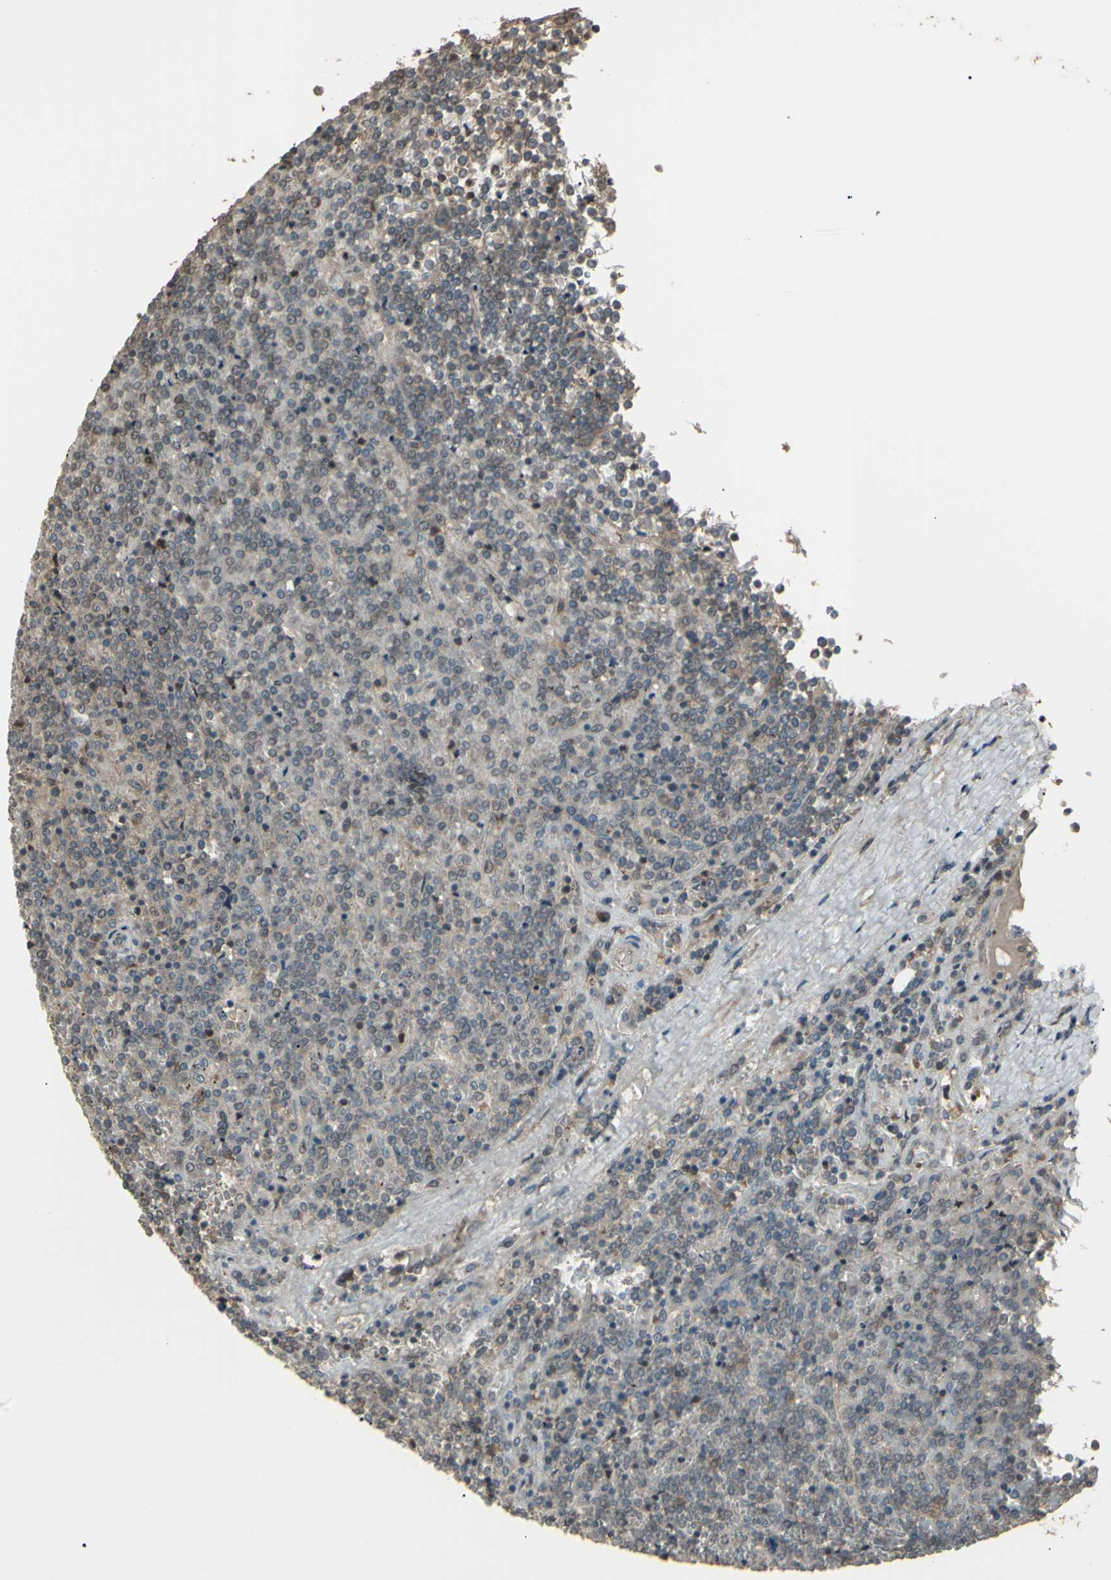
{"staining": {"intensity": "negative", "quantity": "none", "location": "none"}, "tissue": "lymphoma", "cell_type": "Tumor cells", "image_type": "cancer", "snomed": [{"axis": "morphology", "description": "Malignant lymphoma, non-Hodgkin's type, Low grade"}, {"axis": "topography", "description": "Spleen"}], "caption": "This is a histopathology image of immunohistochemistry (IHC) staining of lymphoma, which shows no positivity in tumor cells.", "gene": "GNAS", "patient": {"sex": "female", "age": 19}}